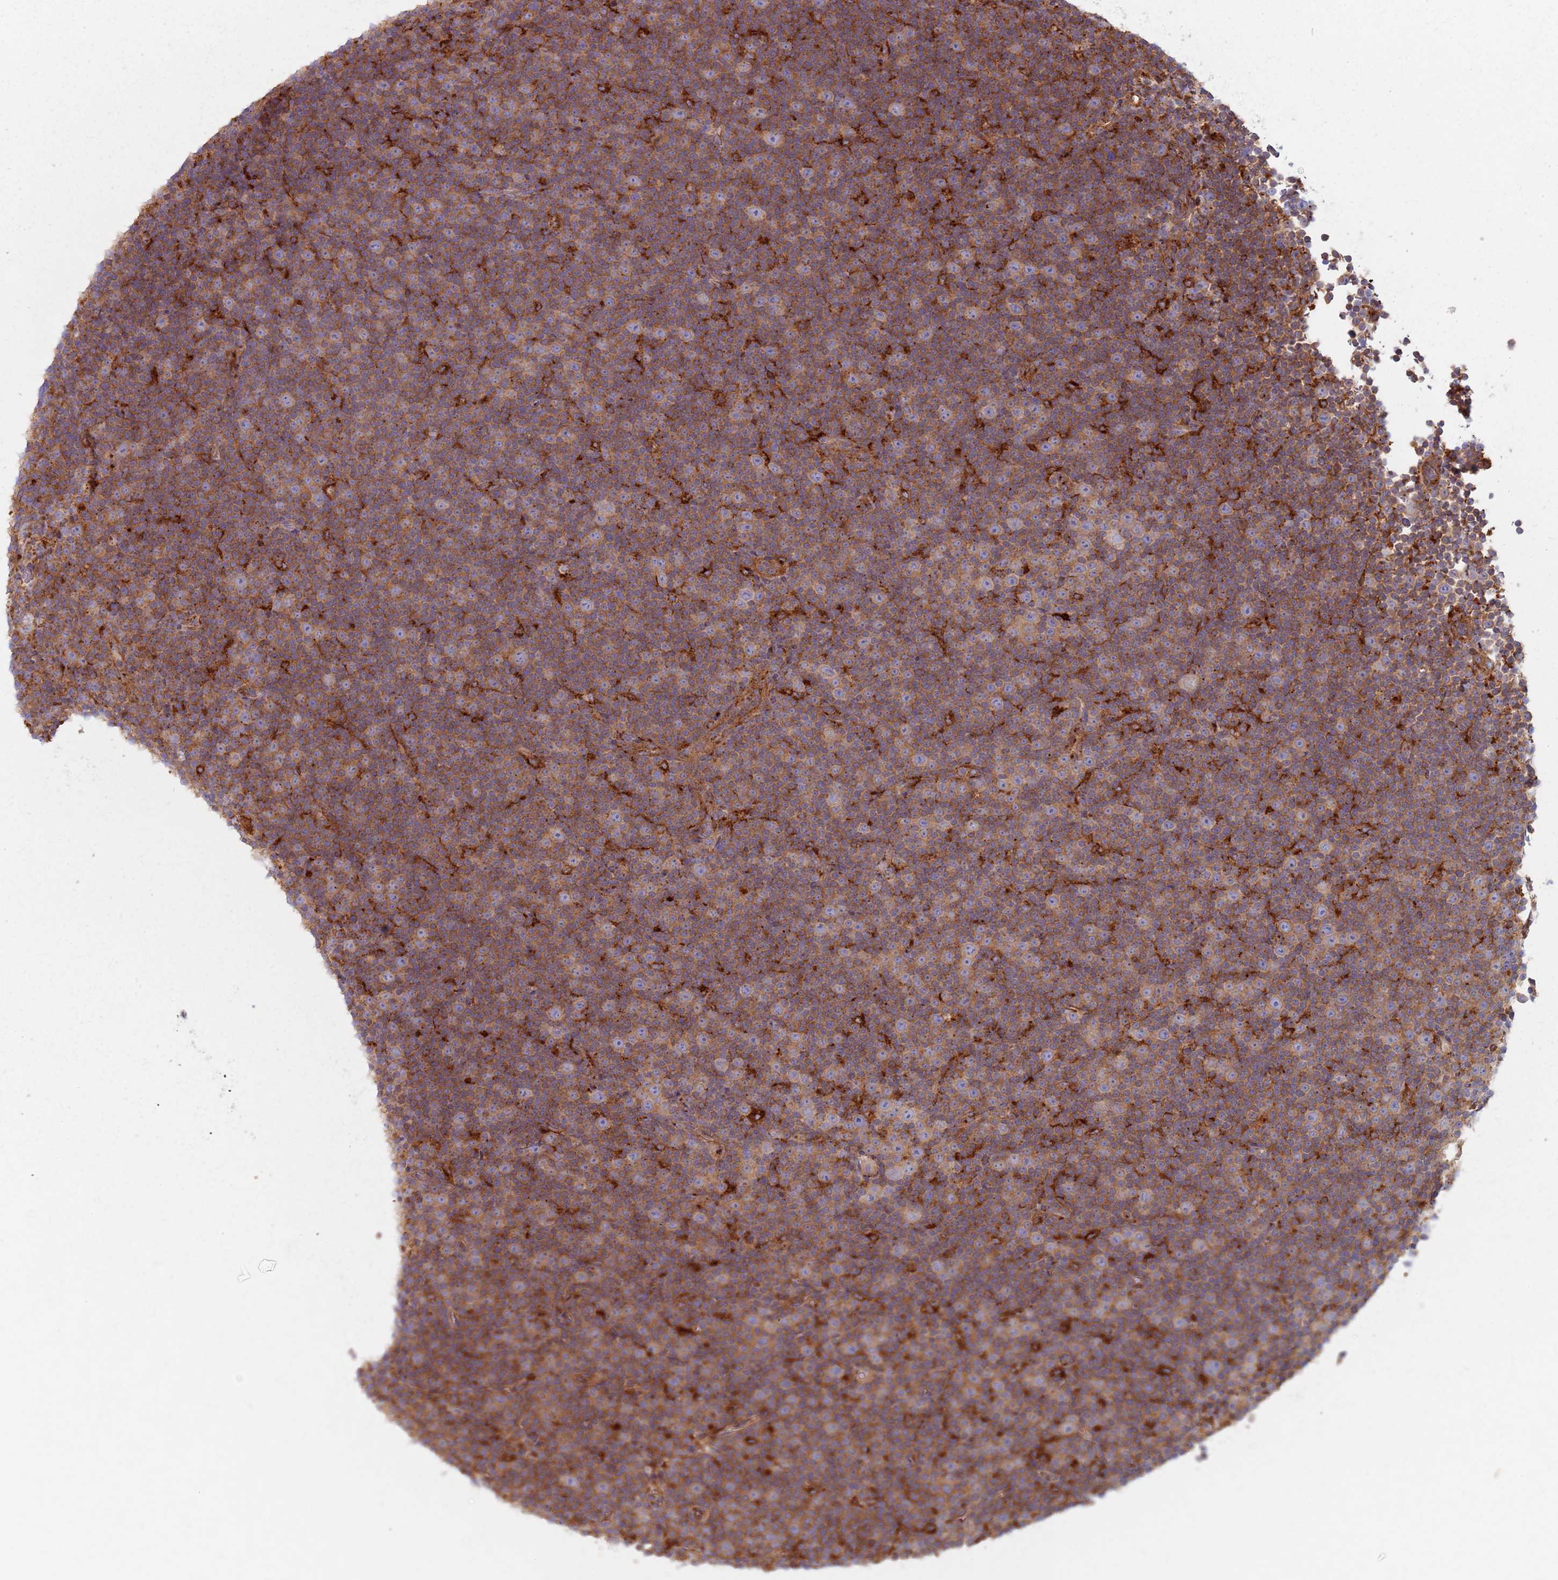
{"staining": {"intensity": "moderate", "quantity": ">75%", "location": "cytoplasmic/membranous"}, "tissue": "lymphoma", "cell_type": "Tumor cells", "image_type": "cancer", "snomed": [{"axis": "morphology", "description": "Malignant lymphoma, non-Hodgkin's type, Low grade"}, {"axis": "topography", "description": "Lymph node"}], "caption": "Moderate cytoplasmic/membranous positivity is seen in approximately >75% of tumor cells in lymphoma.", "gene": "TPD52L2", "patient": {"sex": "female", "age": 67}}